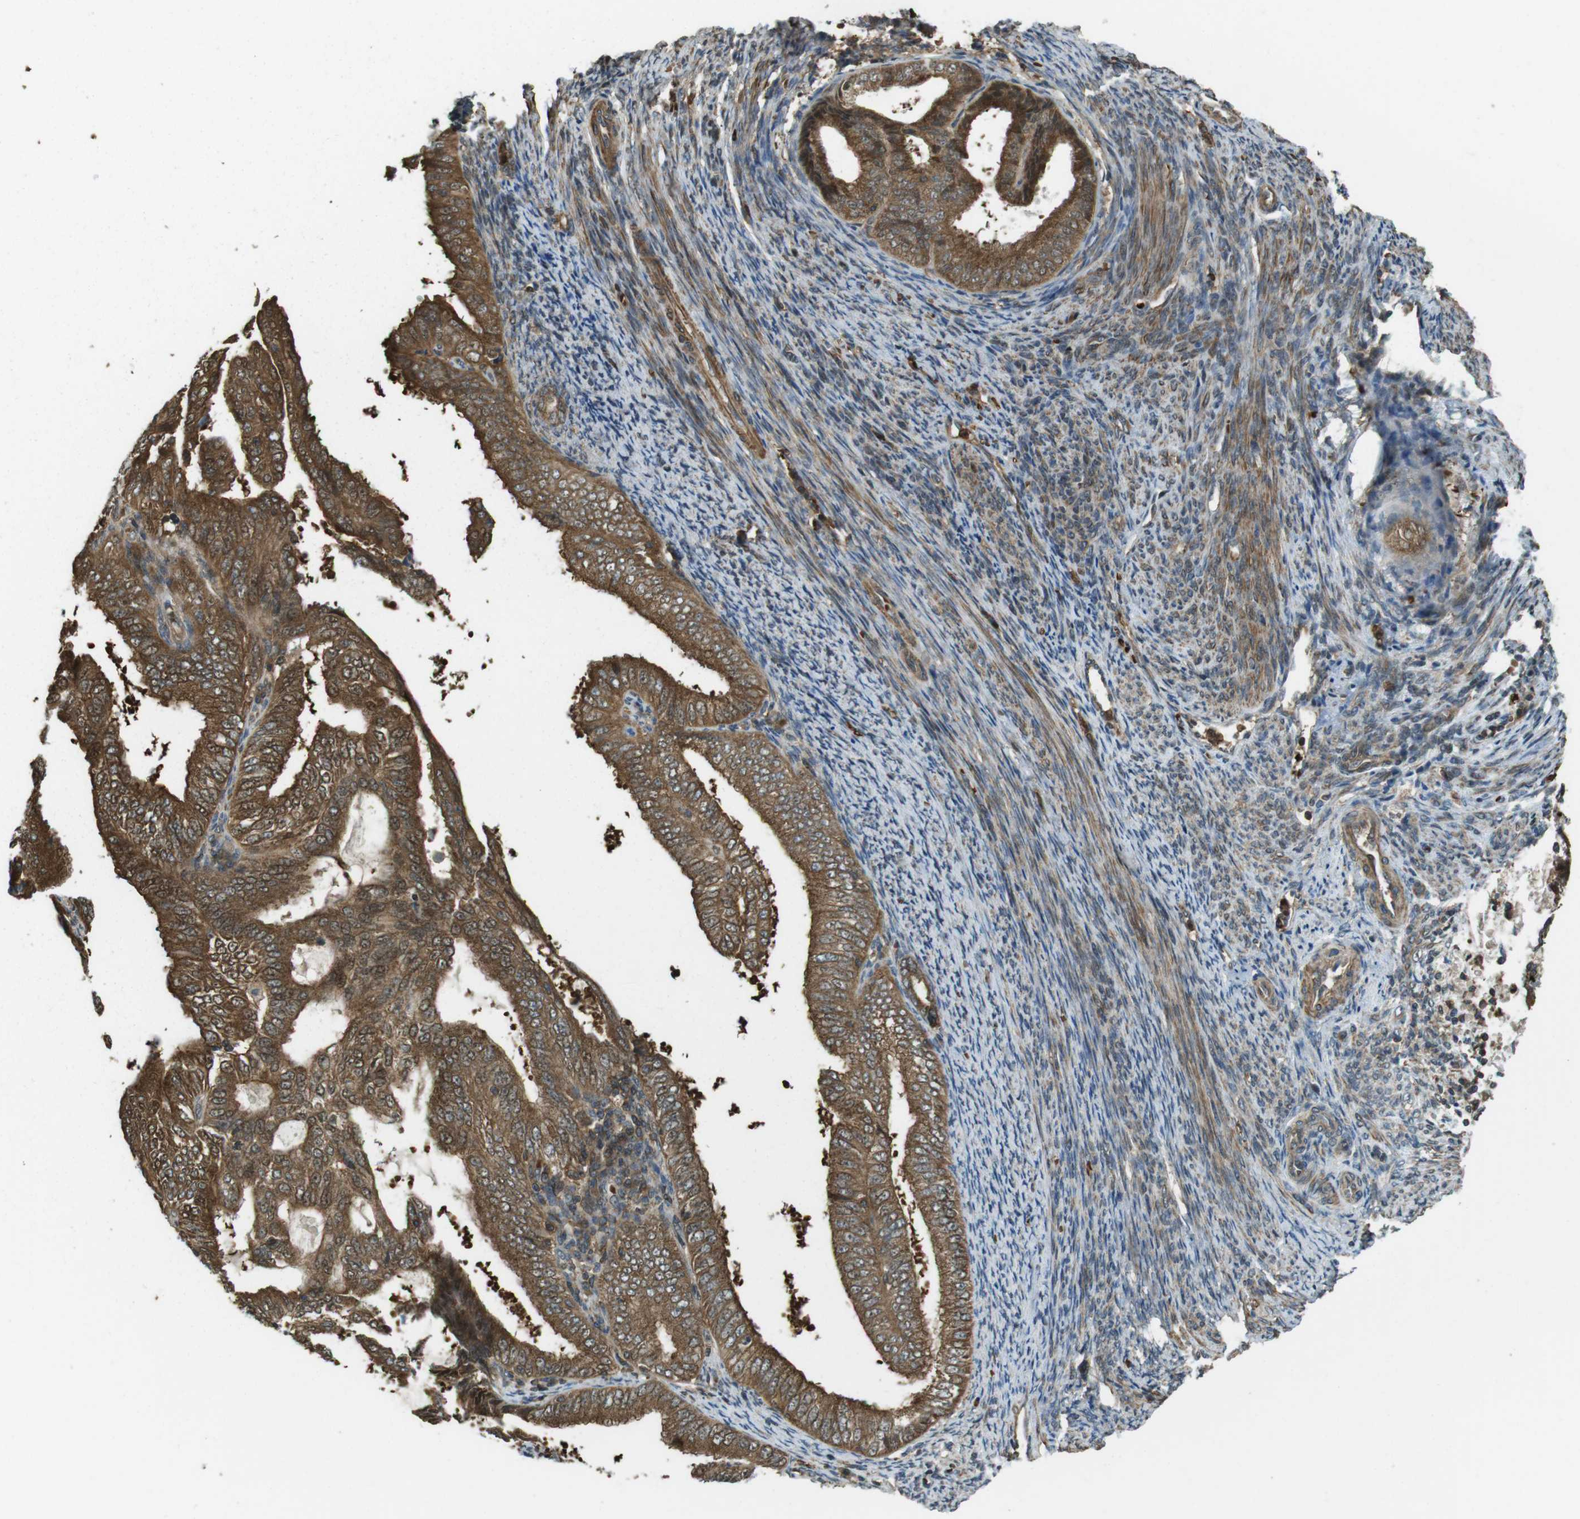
{"staining": {"intensity": "strong", "quantity": ">75%", "location": "cytoplasmic/membranous"}, "tissue": "endometrial cancer", "cell_type": "Tumor cells", "image_type": "cancer", "snomed": [{"axis": "morphology", "description": "Adenocarcinoma, NOS"}, {"axis": "topography", "description": "Endometrium"}], "caption": "A histopathology image of human endometrial cancer (adenocarcinoma) stained for a protein shows strong cytoplasmic/membranous brown staining in tumor cells.", "gene": "LRRC3B", "patient": {"sex": "female", "age": 58}}